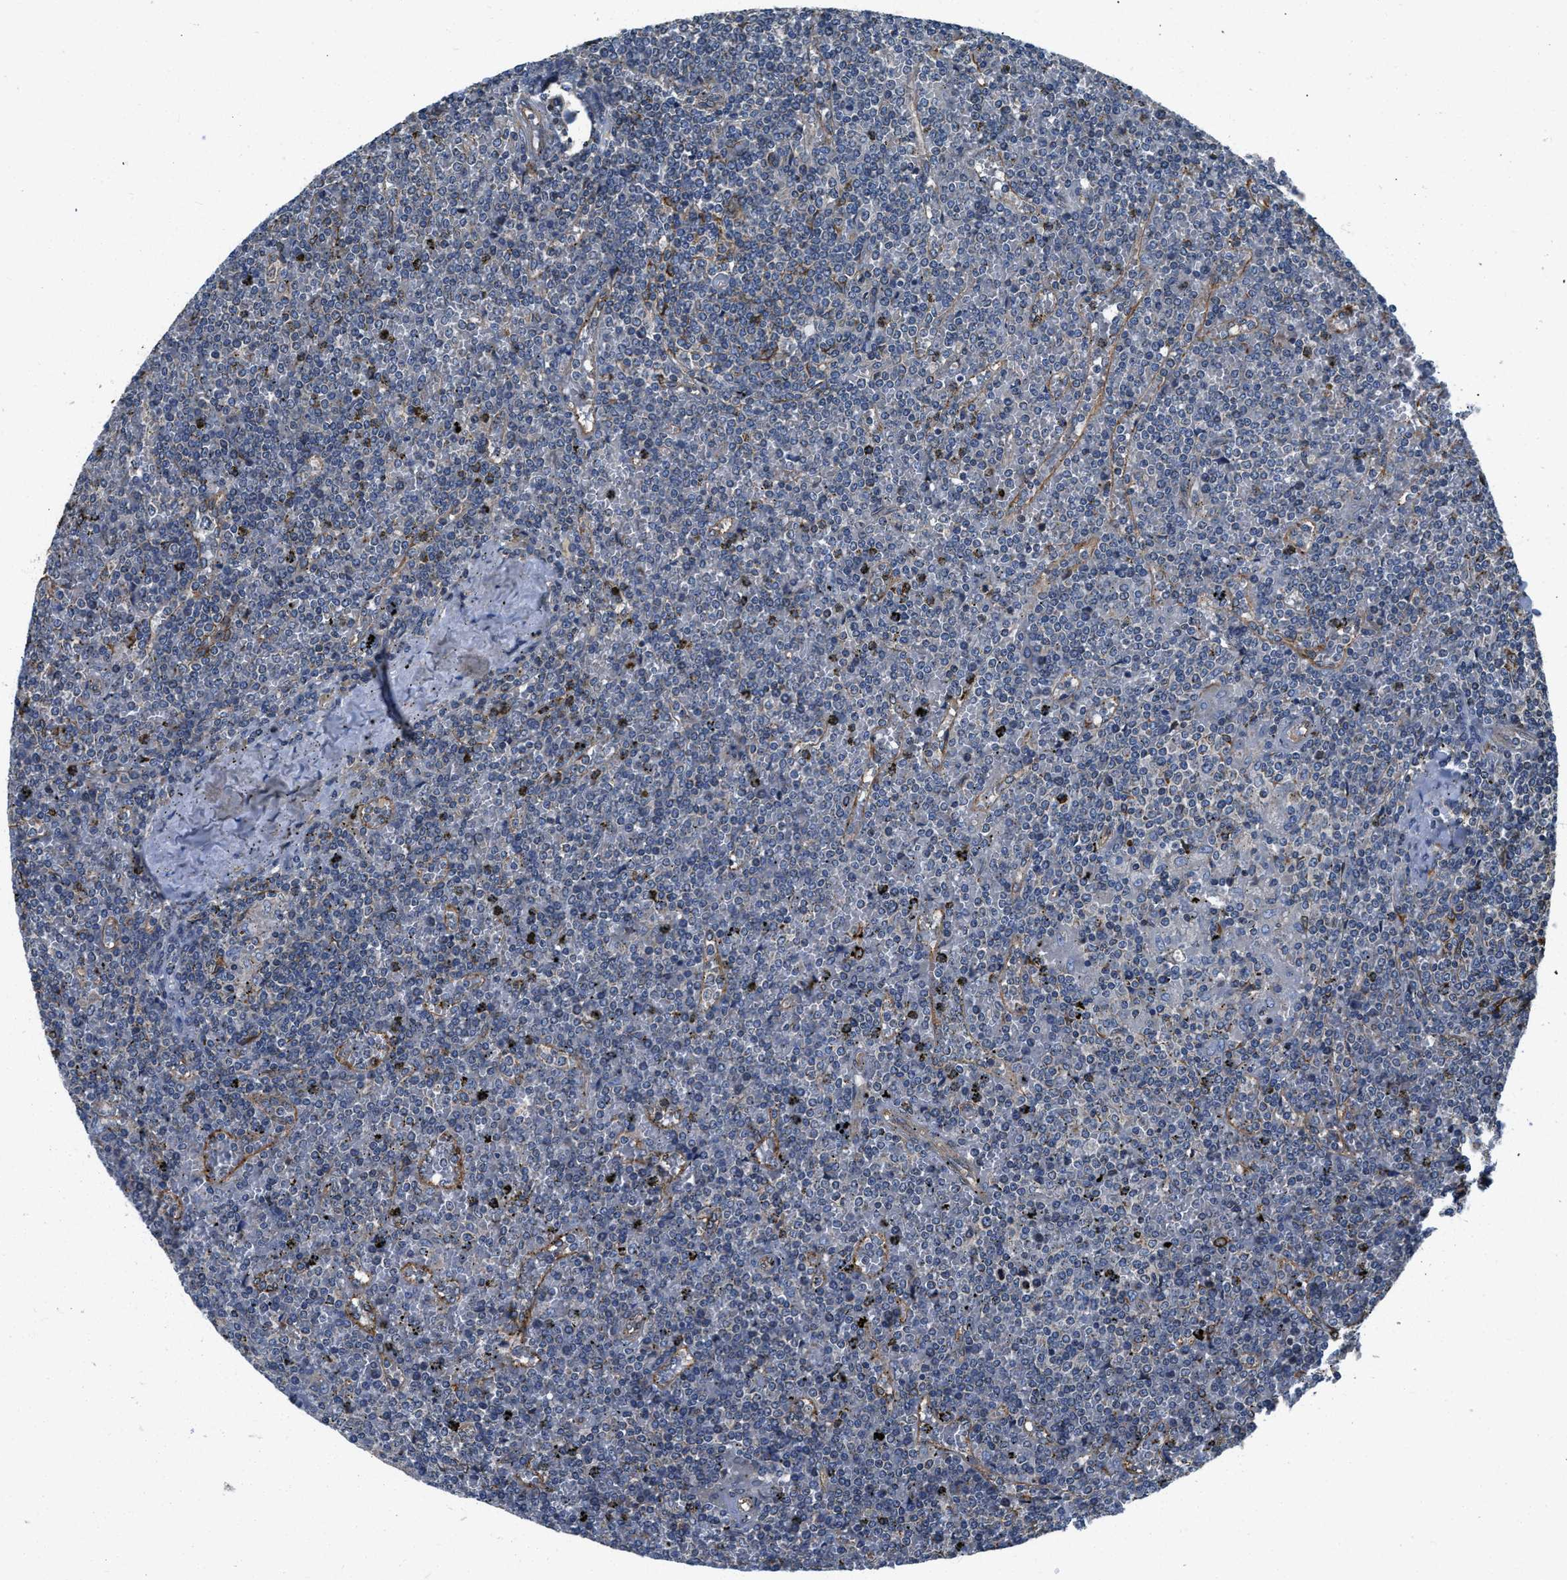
{"staining": {"intensity": "negative", "quantity": "none", "location": "none"}, "tissue": "lymphoma", "cell_type": "Tumor cells", "image_type": "cancer", "snomed": [{"axis": "morphology", "description": "Malignant lymphoma, non-Hodgkin's type, Low grade"}, {"axis": "topography", "description": "Spleen"}], "caption": "This histopathology image is of low-grade malignant lymphoma, non-Hodgkin's type stained with IHC to label a protein in brown with the nuclei are counter-stained blue. There is no staining in tumor cells. Brightfield microscopy of immunohistochemistry (IHC) stained with DAB (3,3'-diaminobenzidine) (brown) and hematoxylin (blue), captured at high magnification.", "gene": "ARL6IP5", "patient": {"sex": "female", "age": 19}}